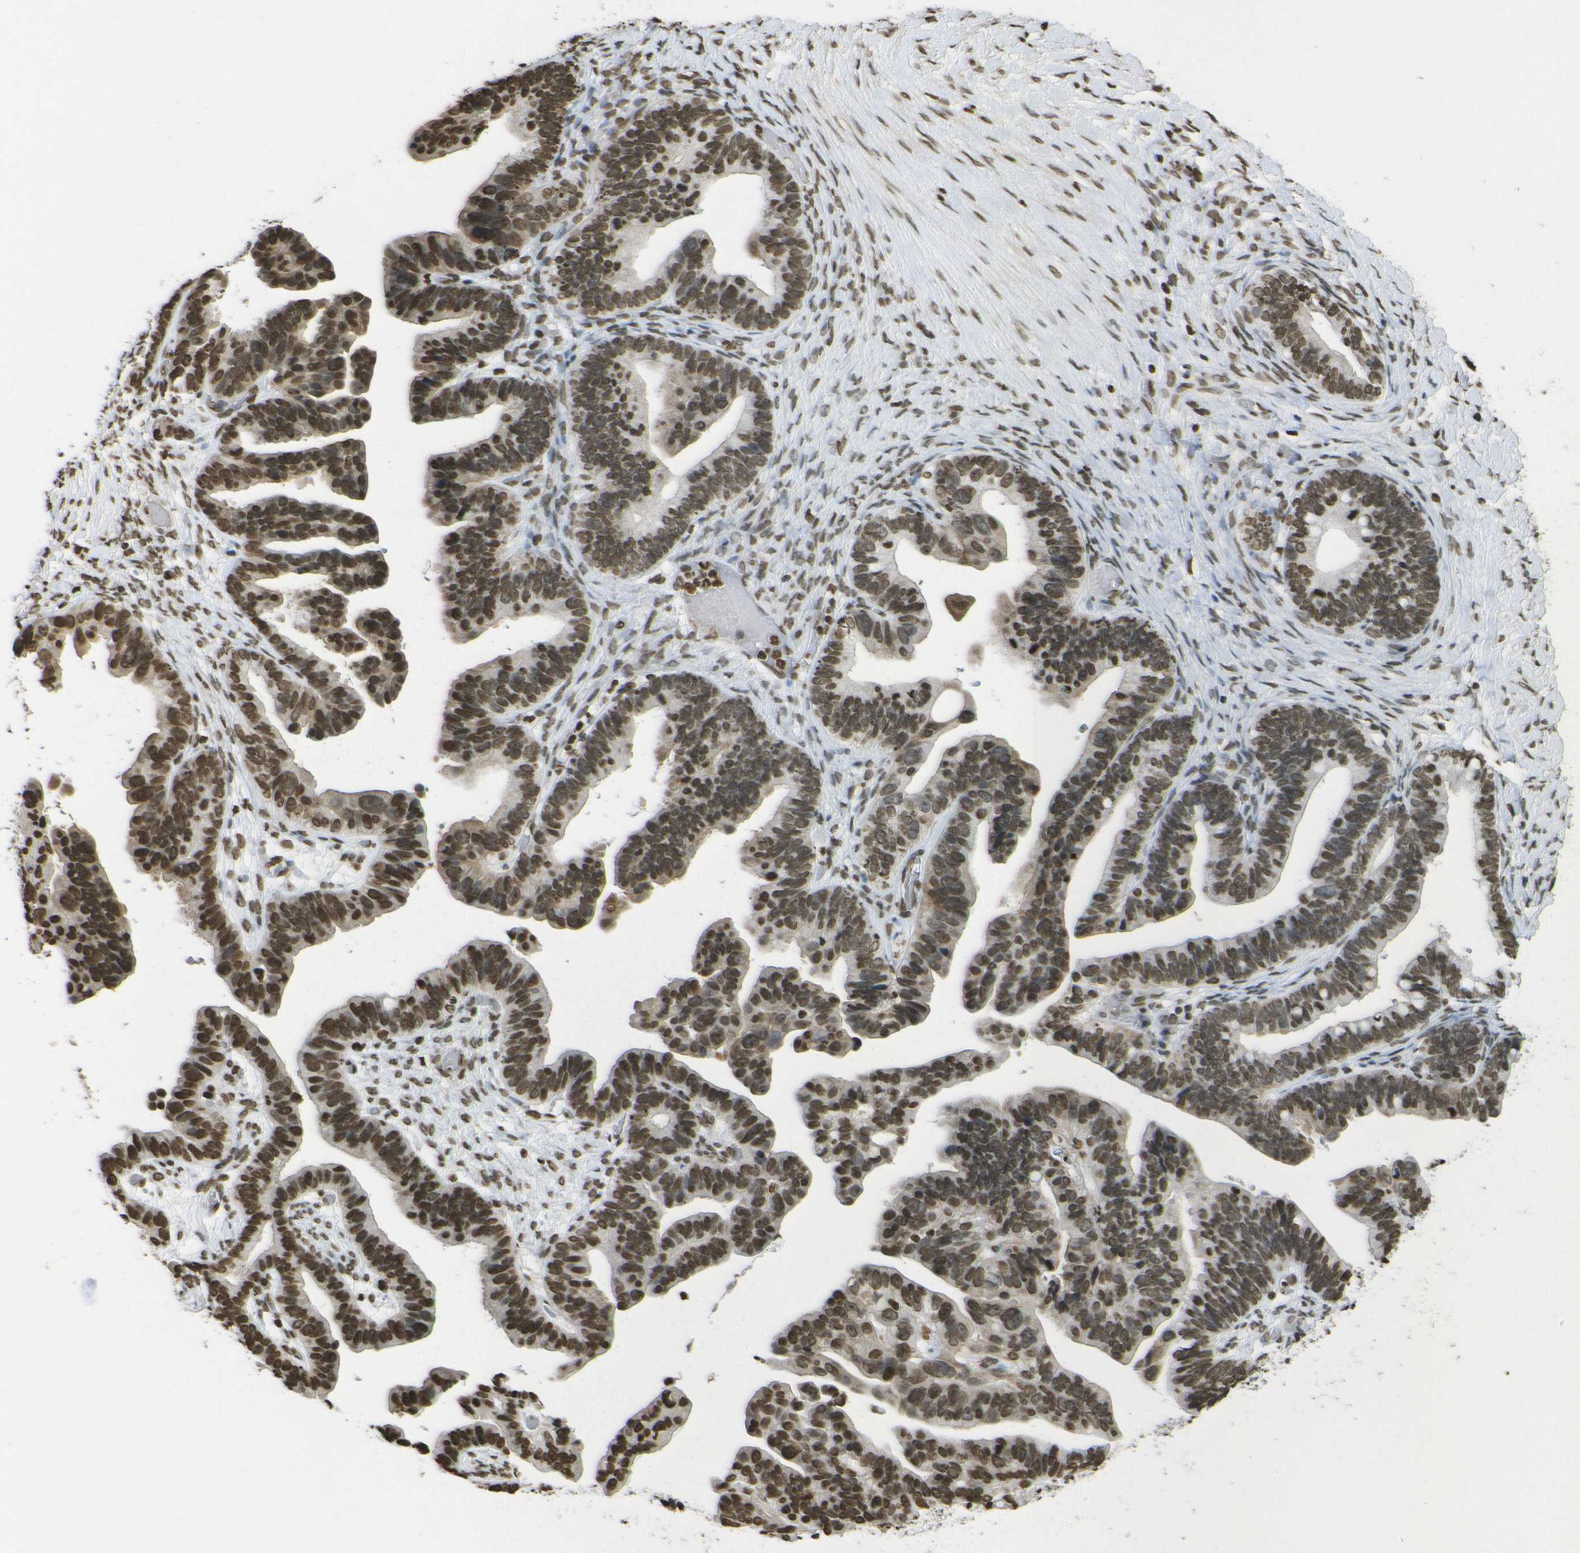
{"staining": {"intensity": "moderate", "quantity": ">75%", "location": "nuclear"}, "tissue": "ovarian cancer", "cell_type": "Tumor cells", "image_type": "cancer", "snomed": [{"axis": "morphology", "description": "Cystadenocarcinoma, serous, NOS"}, {"axis": "topography", "description": "Ovary"}], "caption": "A brown stain shows moderate nuclear expression of a protein in serous cystadenocarcinoma (ovarian) tumor cells.", "gene": "H4C16", "patient": {"sex": "female", "age": 56}}